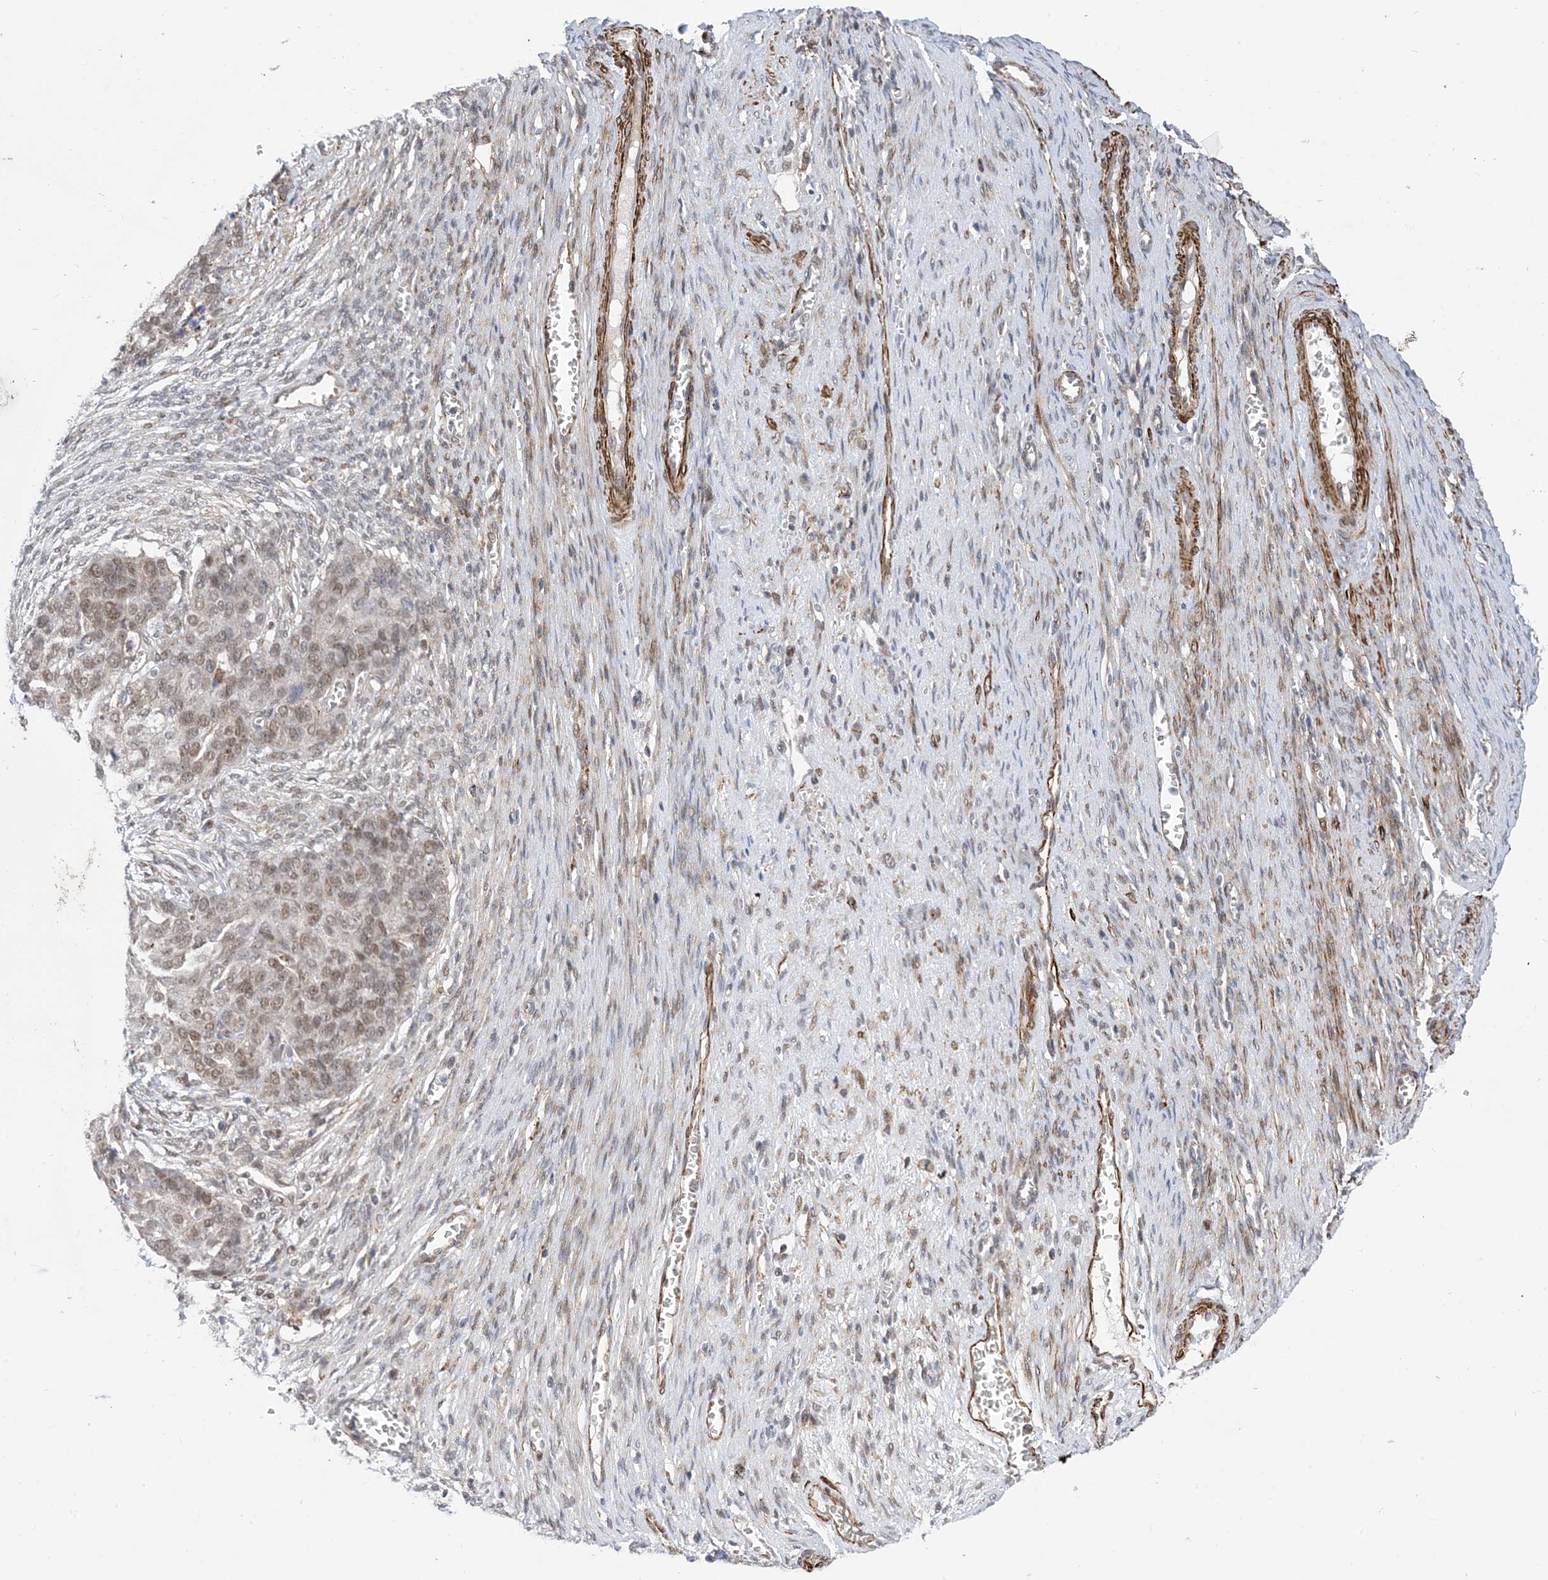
{"staining": {"intensity": "weak", "quantity": ">75%", "location": "nuclear"}, "tissue": "ovarian cancer", "cell_type": "Tumor cells", "image_type": "cancer", "snomed": [{"axis": "morphology", "description": "Cystadenocarcinoma, serous, NOS"}, {"axis": "topography", "description": "Ovary"}], "caption": "Immunohistochemical staining of human ovarian serous cystadenocarcinoma displays low levels of weak nuclear positivity in approximately >75% of tumor cells.", "gene": "ZNF8", "patient": {"sex": "female", "age": 44}}